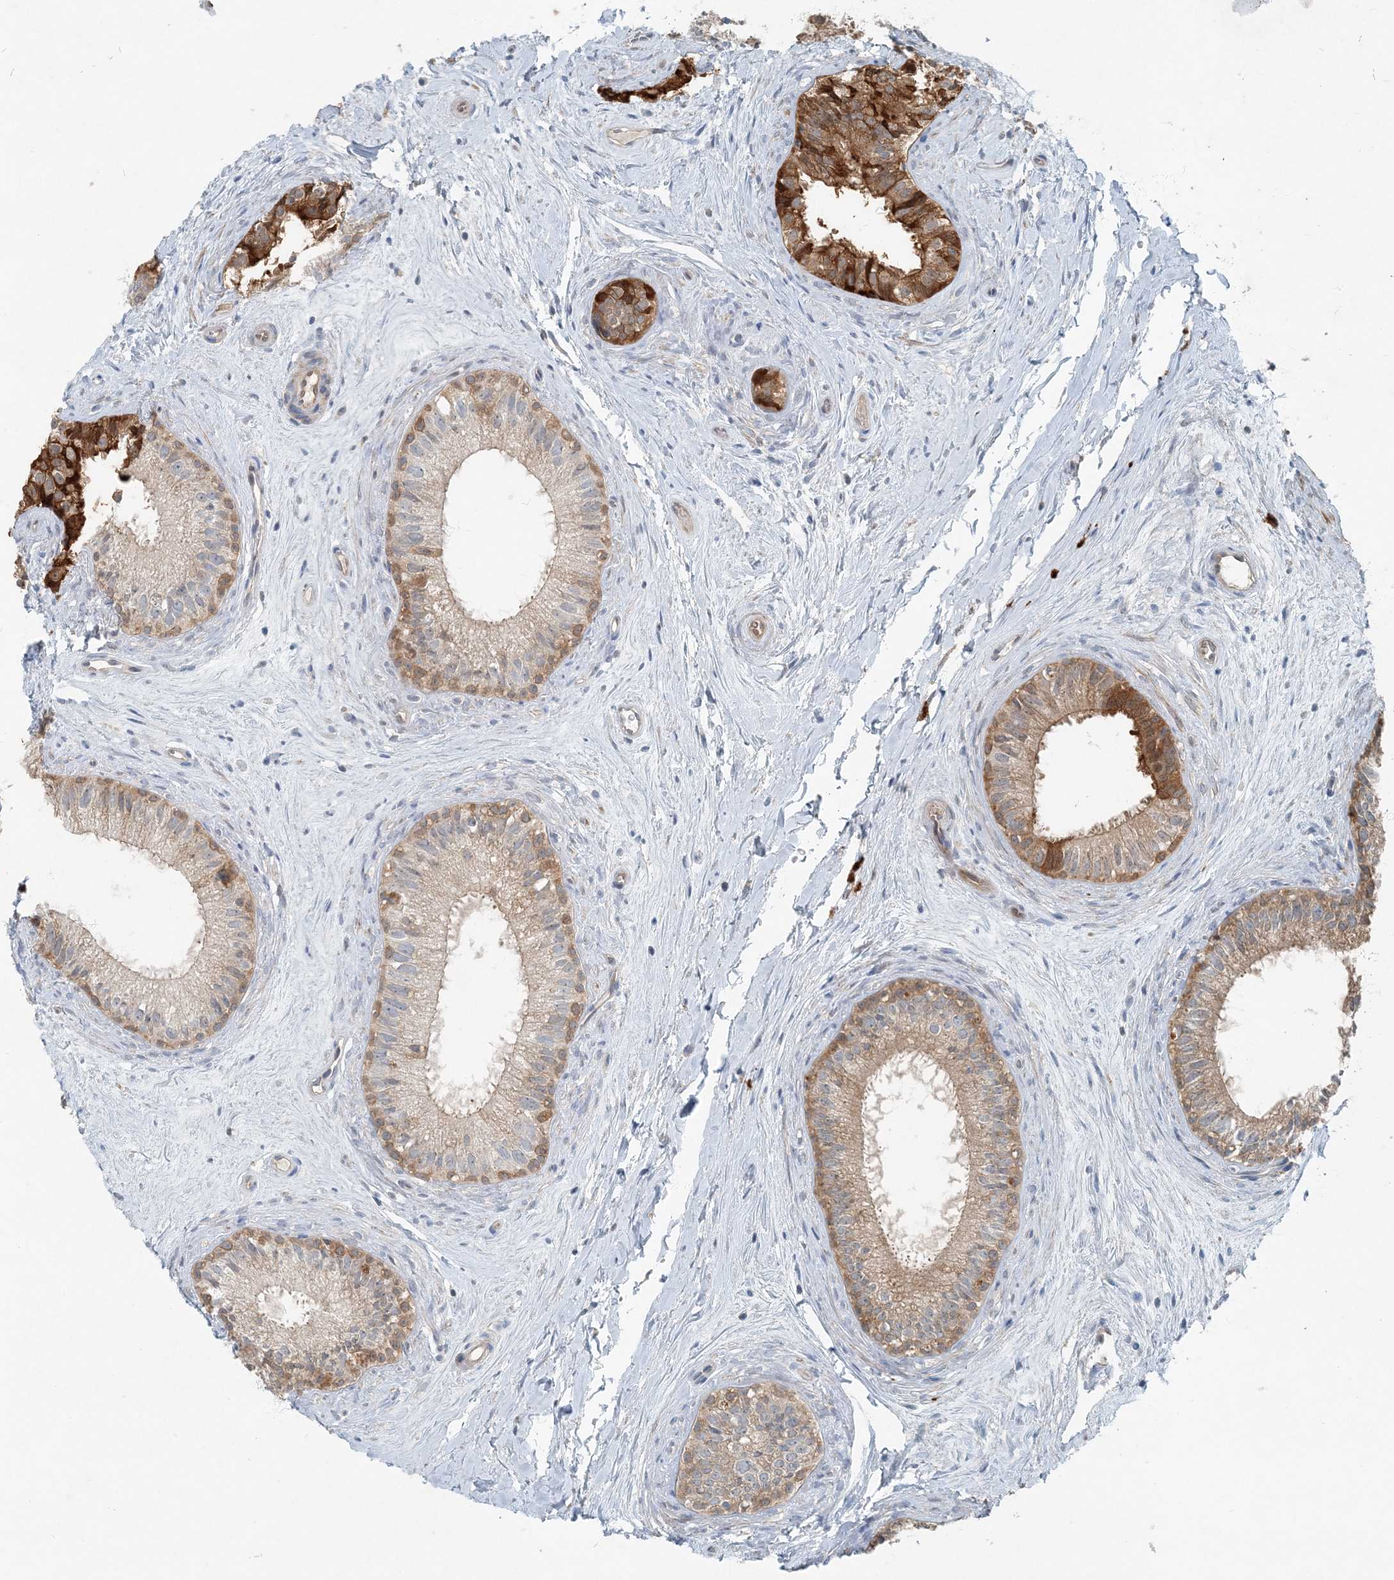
{"staining": {"intensity": "strong", "quantity": "25%-75%", "location": "cytoplasmic/membranous"}, "tissue": "epididymis", "cell_type": "Glandular cells", "image_type": "normal", "snomed": [{"axis": "morphology", "description": "Normal tissue, NOS"}, {"axis": "topography", "description": "Epididymis"}], "caption": "A brown stain highlights strong cytoplasmic/membranous staining of a protein in glandular cells of unremarkable human epididymis. Ihc stains the protein in brown and the nuclei are stained blue.", "gene": "ARMH1", "patient": {"sex": "male", "age": 71}}